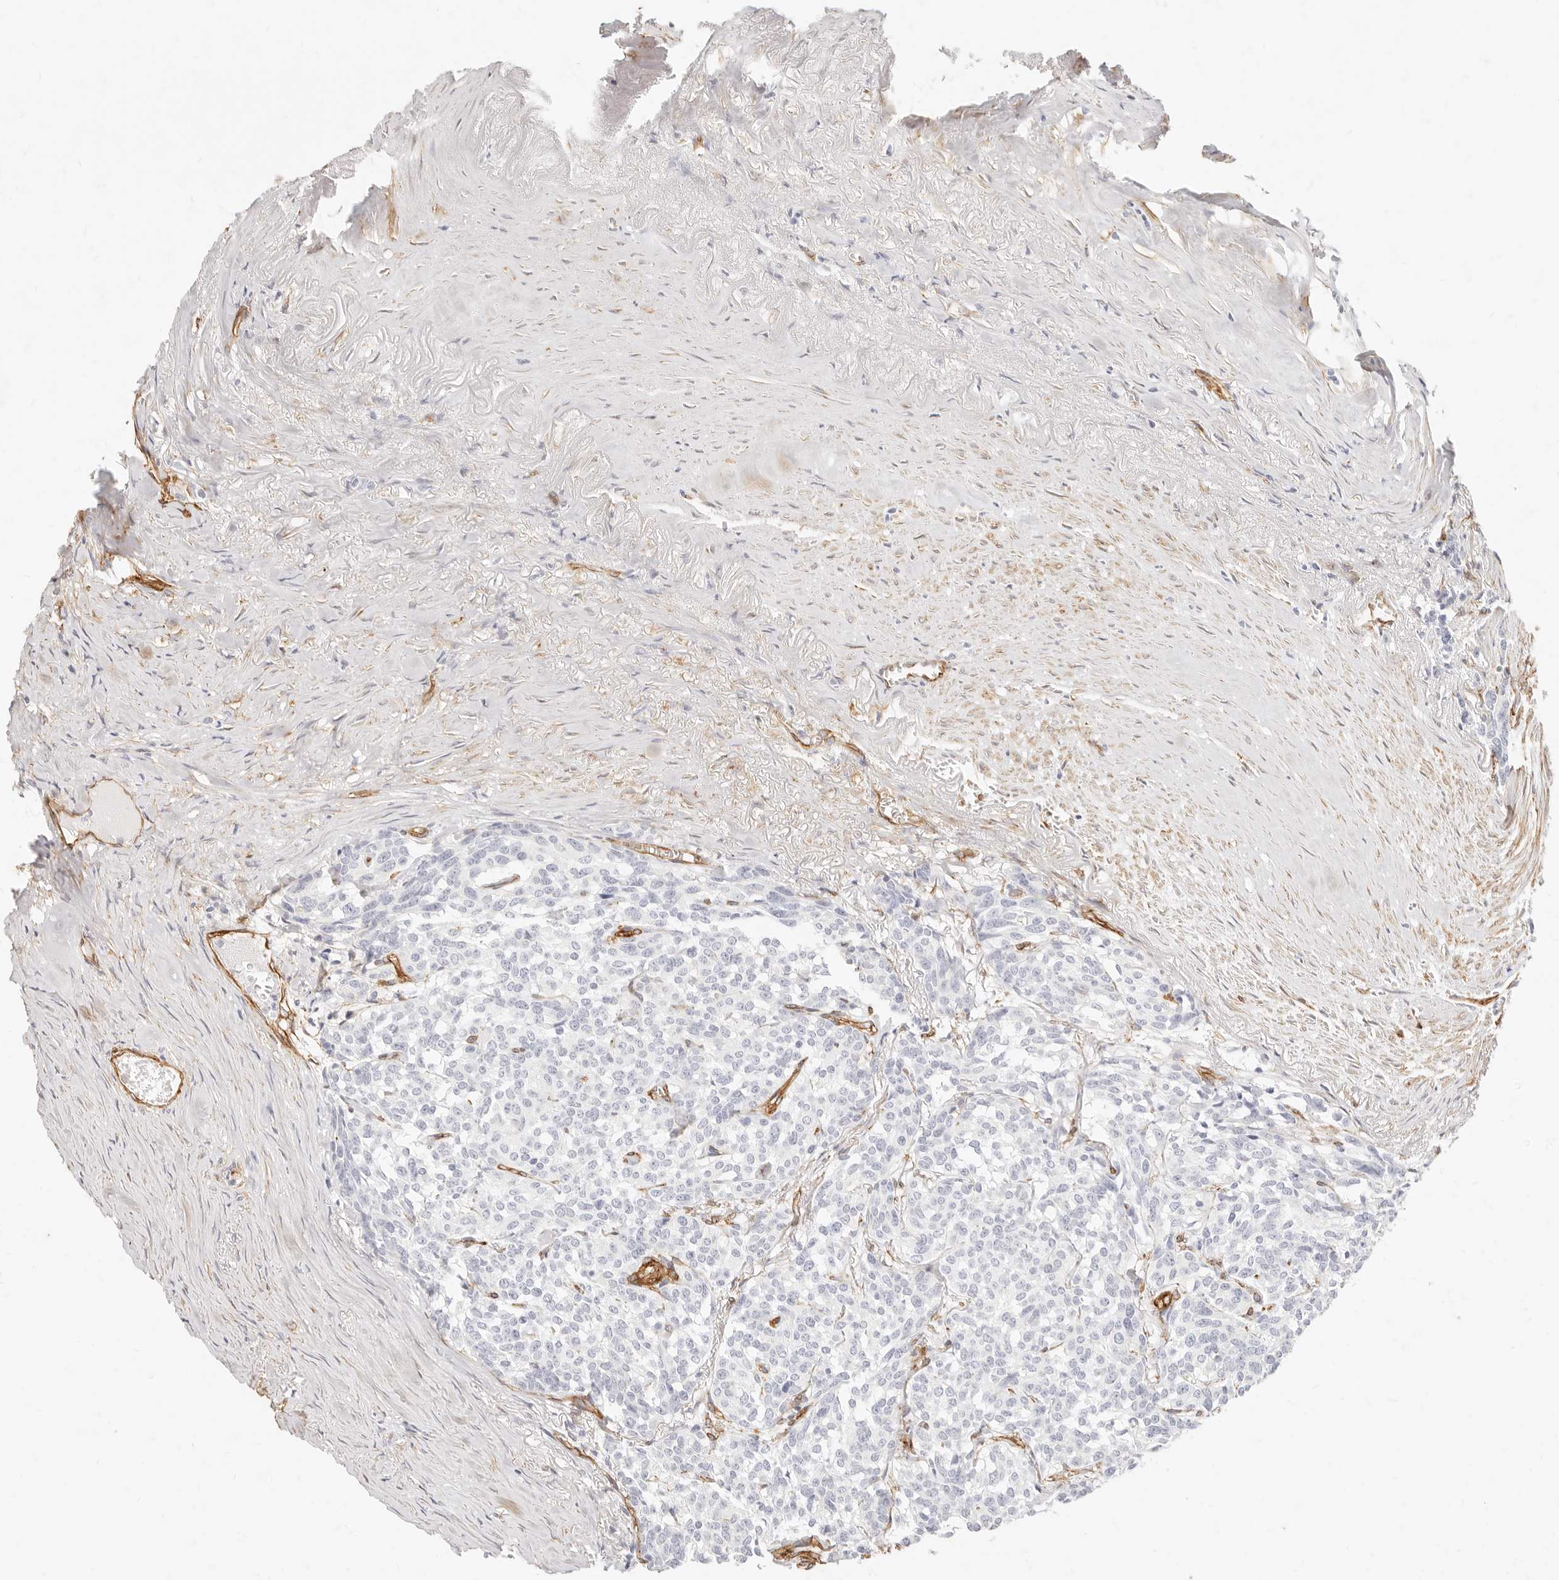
{"staining": {"intensity": "negative", "quantity": "none", "location": "none"}, "tissue": "carcinoid", "cell_type": "Tumor cells", "image_type": "cancer", "snomed": [{"axis": "morphology", "description": "Carcinoid, malignant, NOS"}, {"axis": "topography", "description": "Lung"}], "caption": "A histopathology image of carcinoid stained for a protein displays no brown staining in tumor cells.", "gene": "NUS1", "patient": {"sex": "female", "age": 46}}